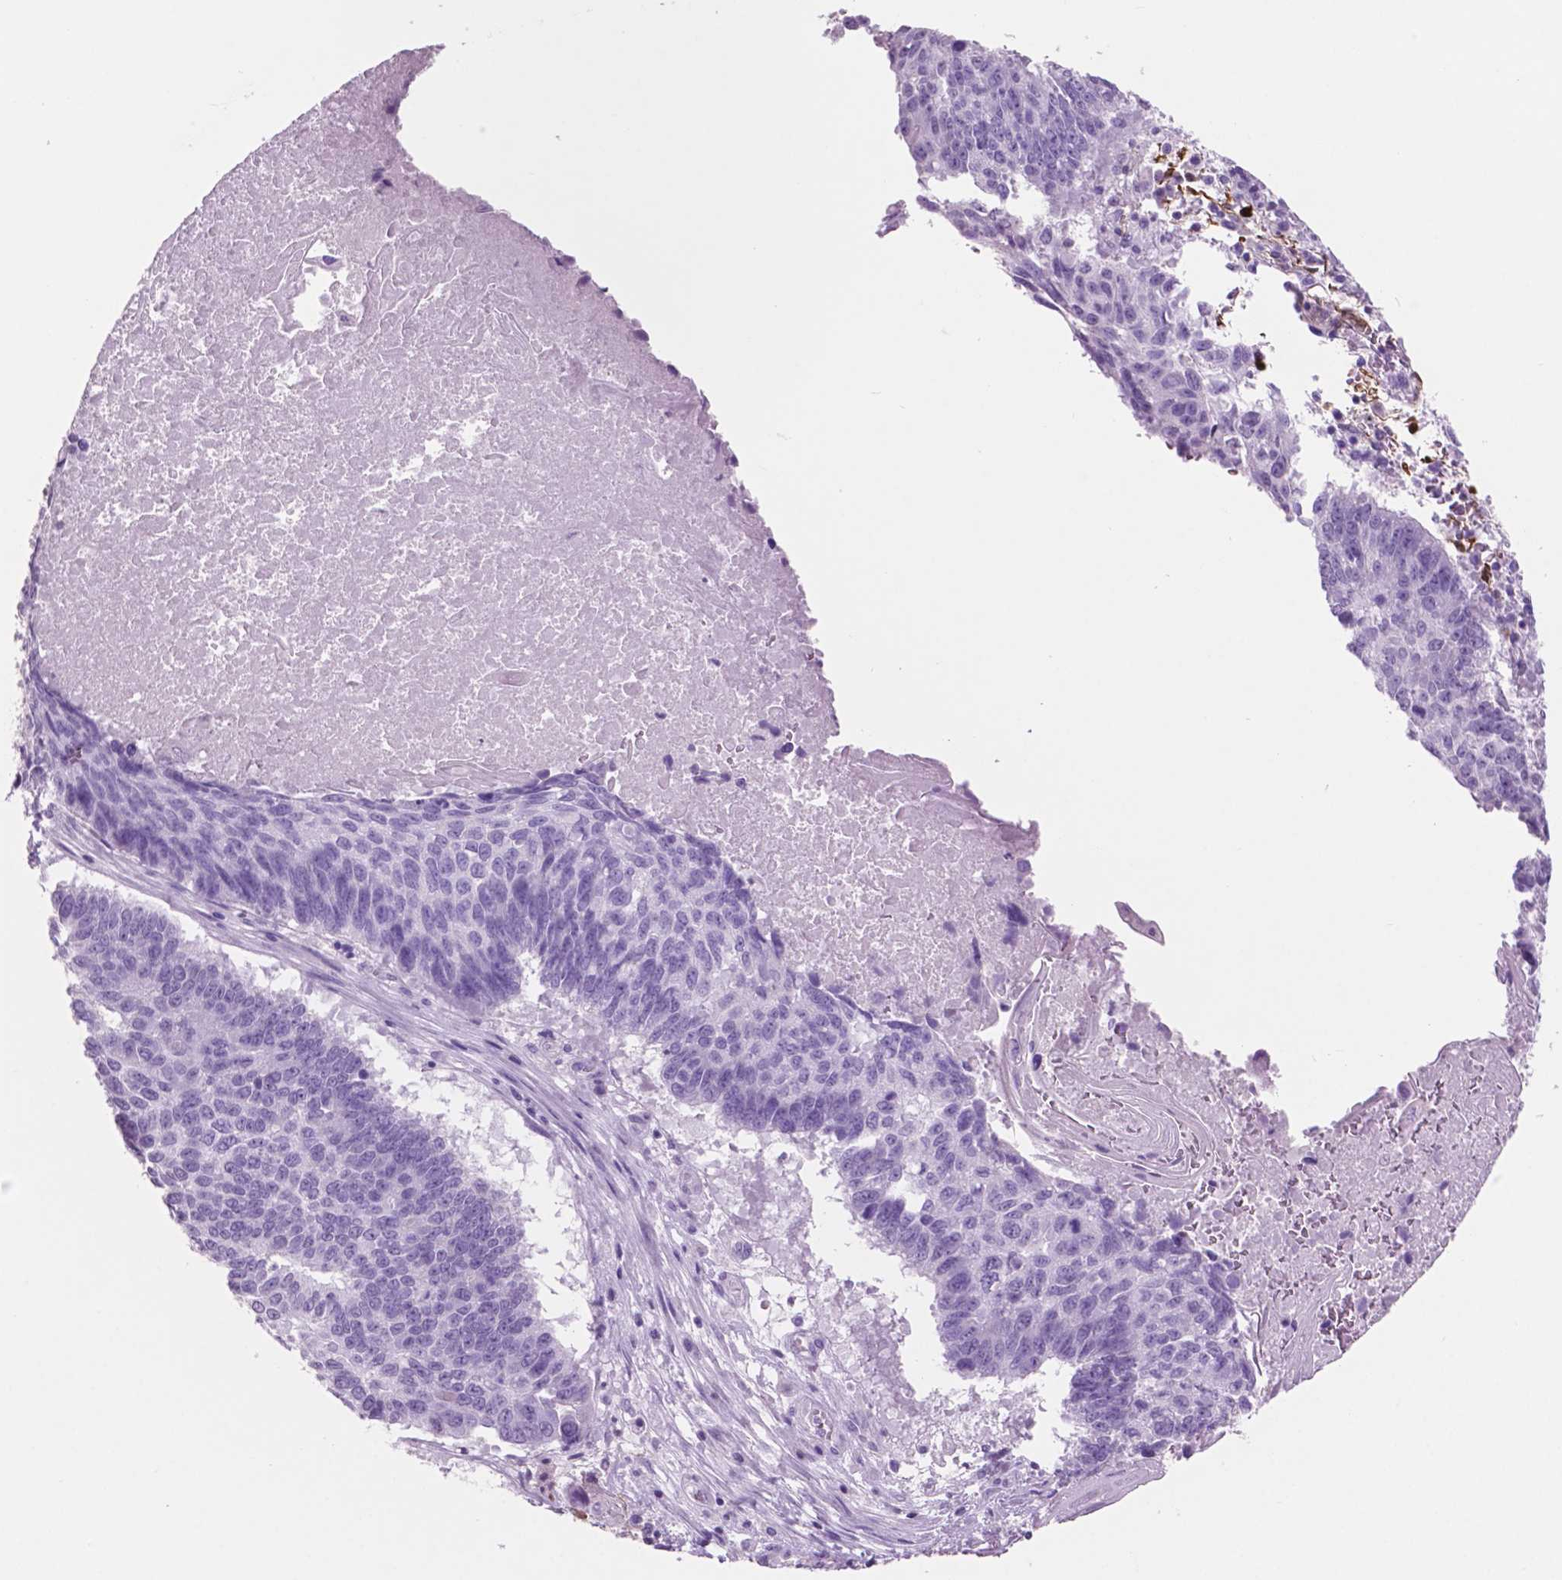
{"staining": {"intensity": "negative", "quantity": "none", "location": "none"}, "tissue": "lung cancer", "cell_type": "Tumor cells", "image_type": "cancer", "snomed": [{"axis": "morphology", "description": "Squamous cell carcinoma, NOS"}, {"axis": "topography", "description": "Lung"}], "caption": "Human squamous cell carcinoma (lung) stained for a protein using IHC reveals no positivity in tumor cells.", "gene": "IDO1", "patient": {"sex": "male", "age": 73}}